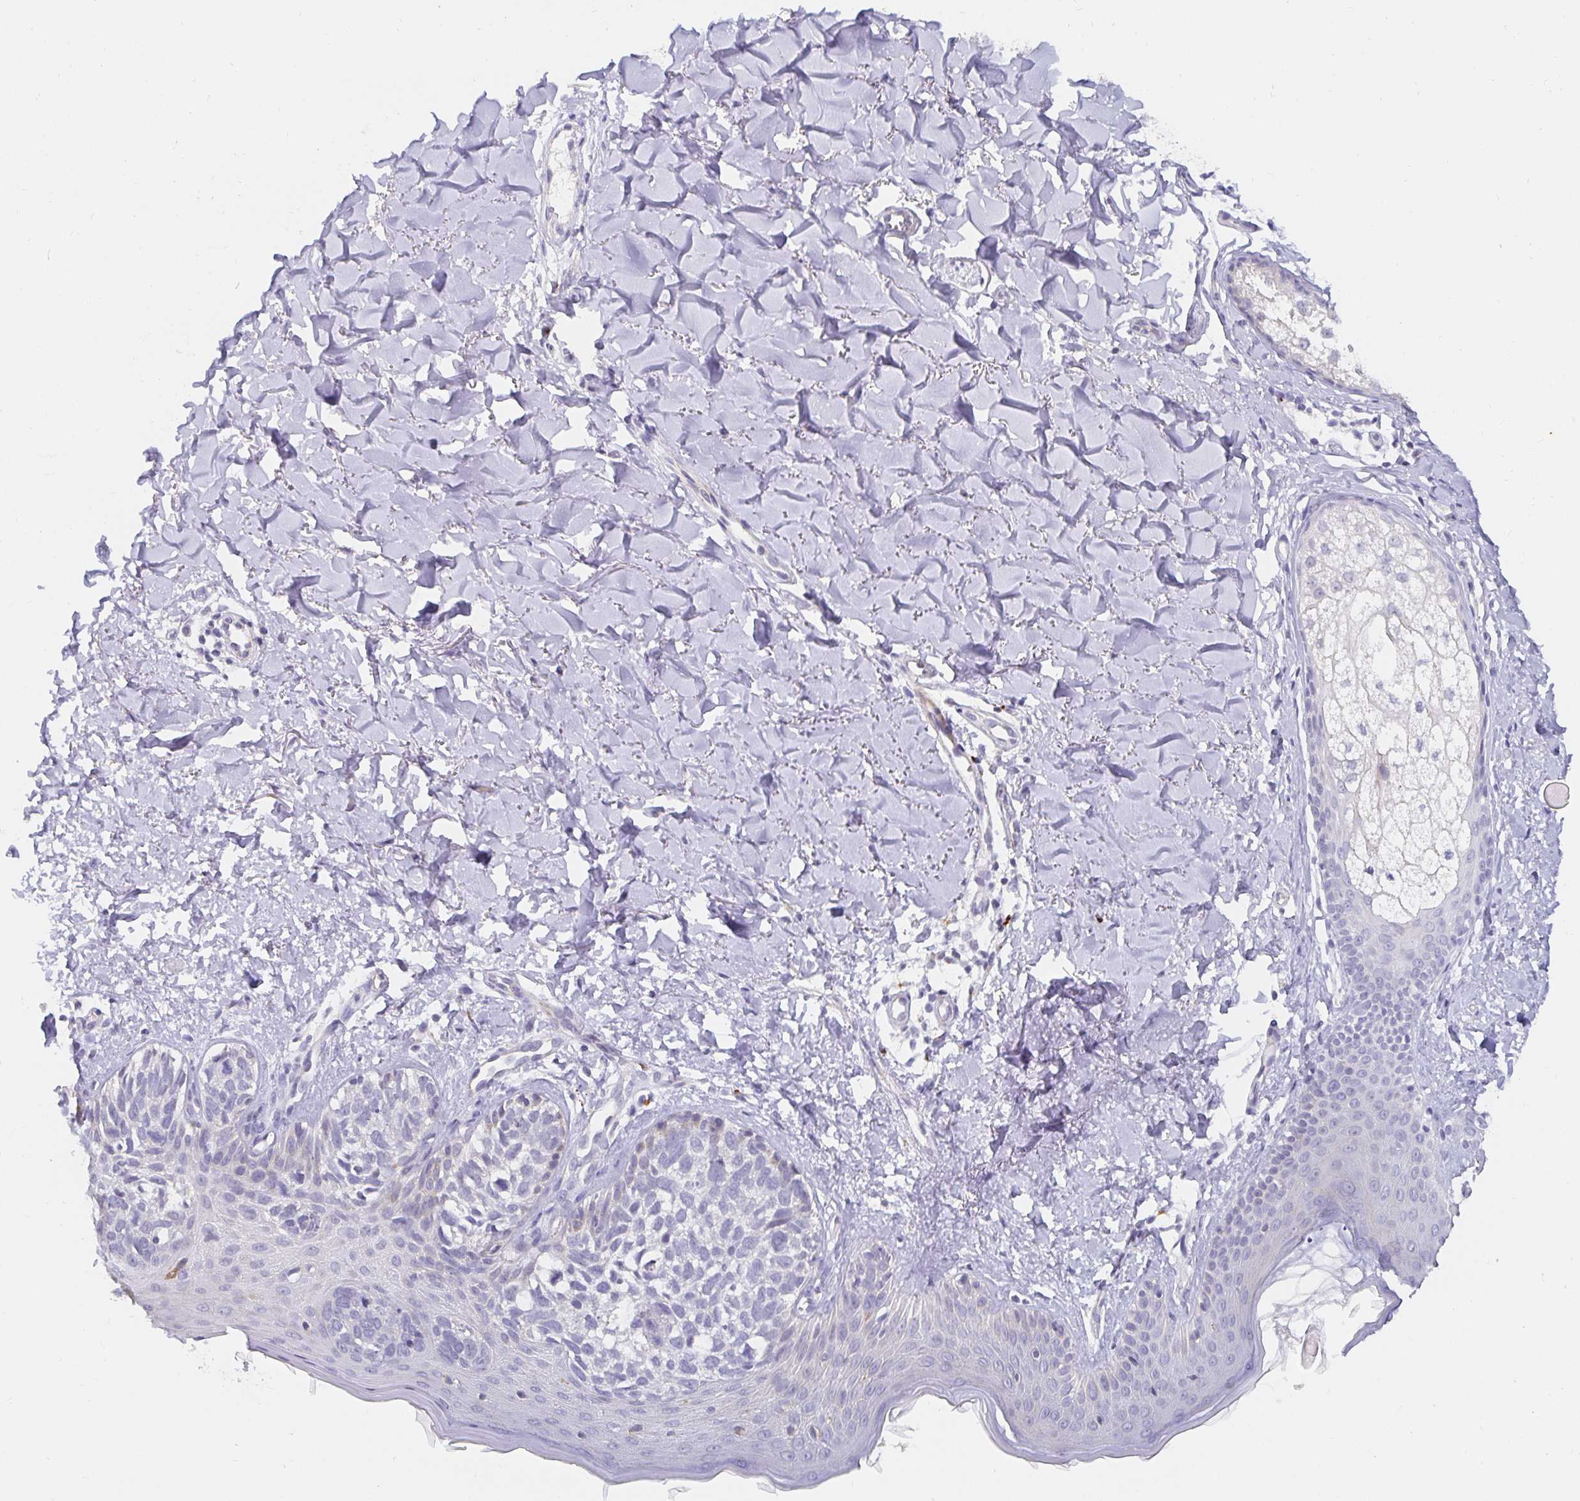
{"staining": {"intensity": "negative", "quantity": "none", "location": "none"}, "tissue": "skin cancer", "cell_type": "Tumor cells", "image_type": "cancer", "snomed": [{"axis": "morphology", "description": "Basal cell carcinoma"}, {"axis": "topography", "description": "Skin"}], "caption": "Tumor cells show no significant staining in skin cancer (basal cell carcinoma).", "gene": "PDX1", "patient": {"sex": "female", "age": 45}}